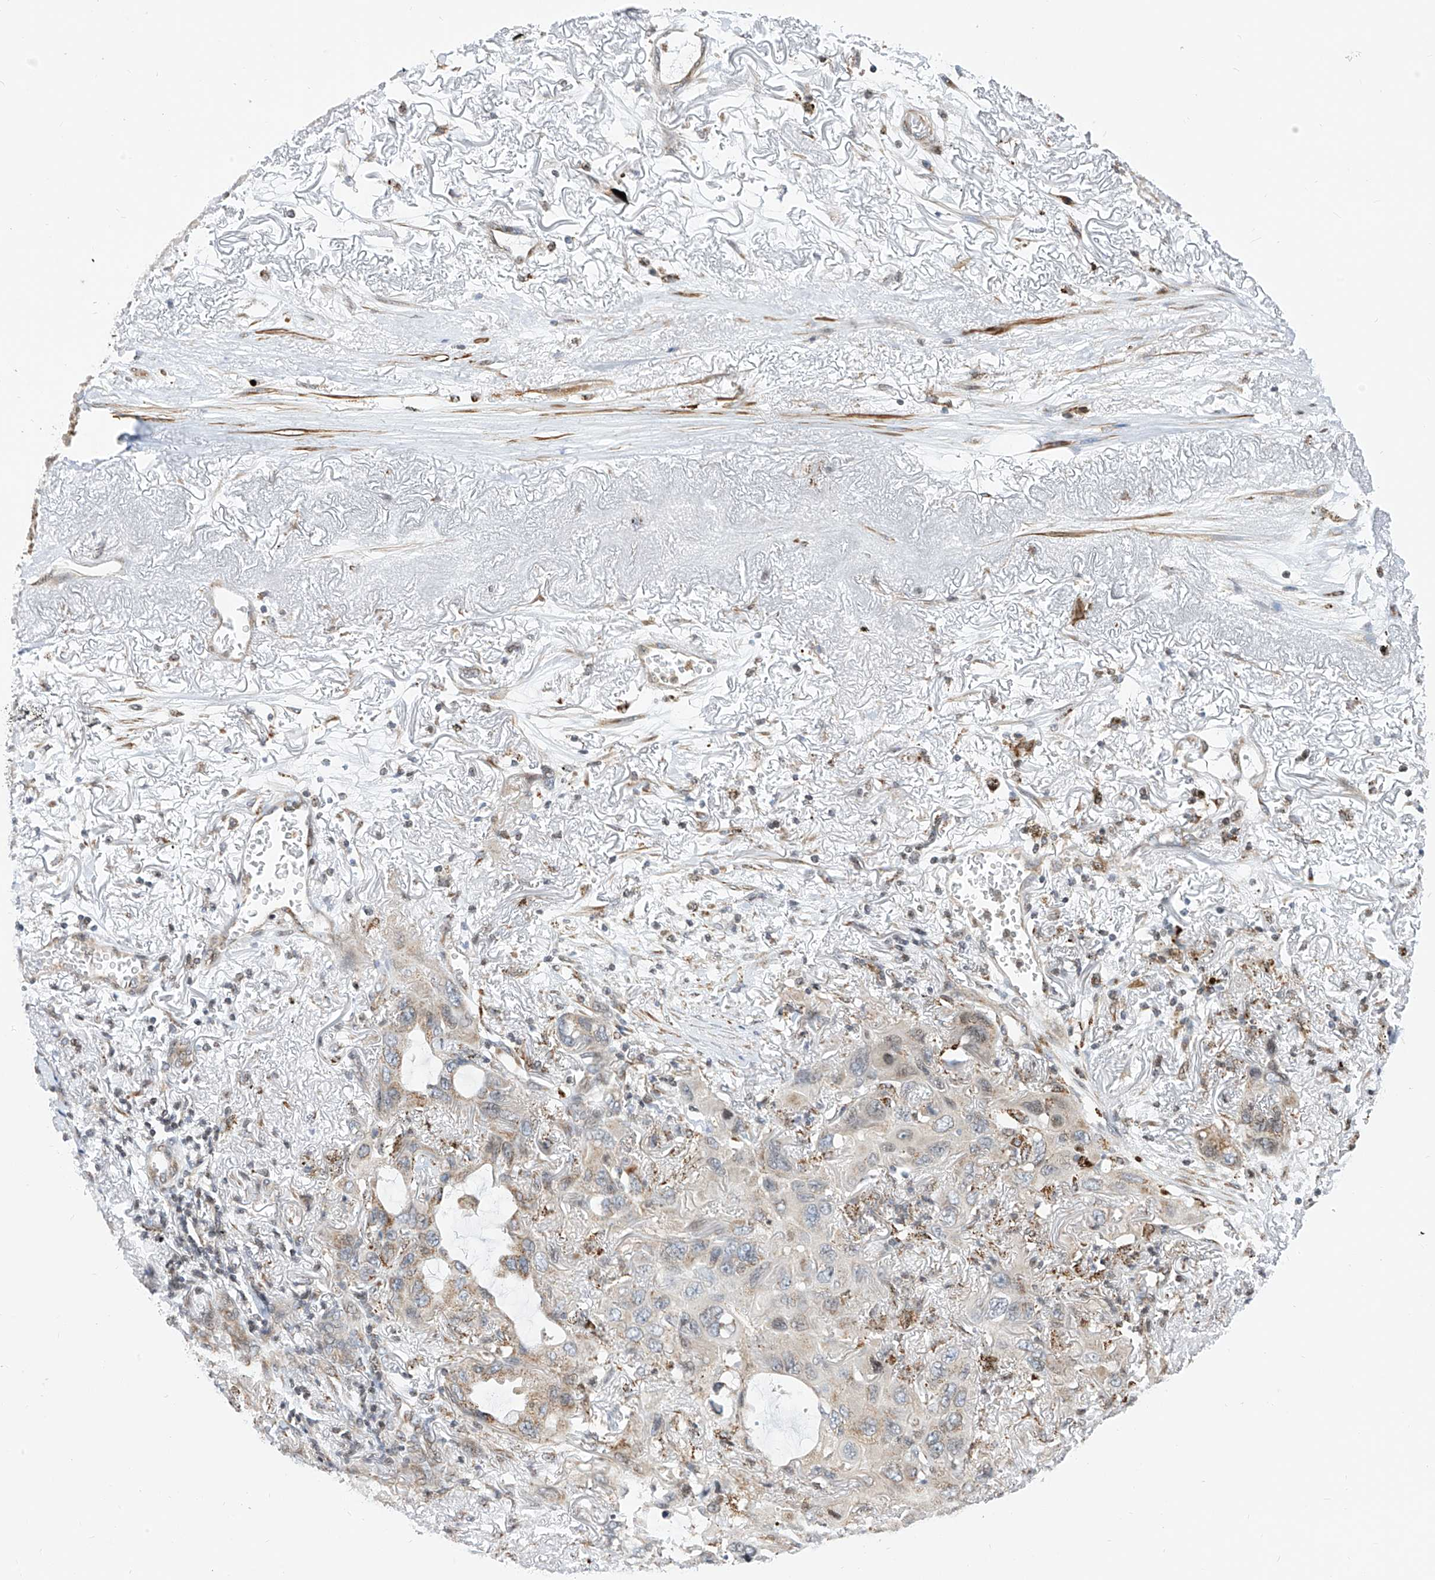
{"staining": {"intensity": "weak", "quantity": "<25%", "location": "cytoplasmic/membranous"}, "tissue": "lung cancer", "cell_type": "Tumor cells", "image_type": "cancer", "snomed": [{"axis": "morphology", "description": "Squamous cell carcinoma, NOS"}, {"axis": "topography", "description": "Lung"}], "caption": "High power microscopy photomicrograph of an immunohistochemistry micrograph of lung cancer, revealing no significant positivity in tumor cells. The staining was performed using DAB to visualize the protein expression in brown, while the nuclei were stained in blue with hematoxylin (Magnification: 20x).", "gene": "TTLL8", "patient": {"sex": "female", "age": 73}}